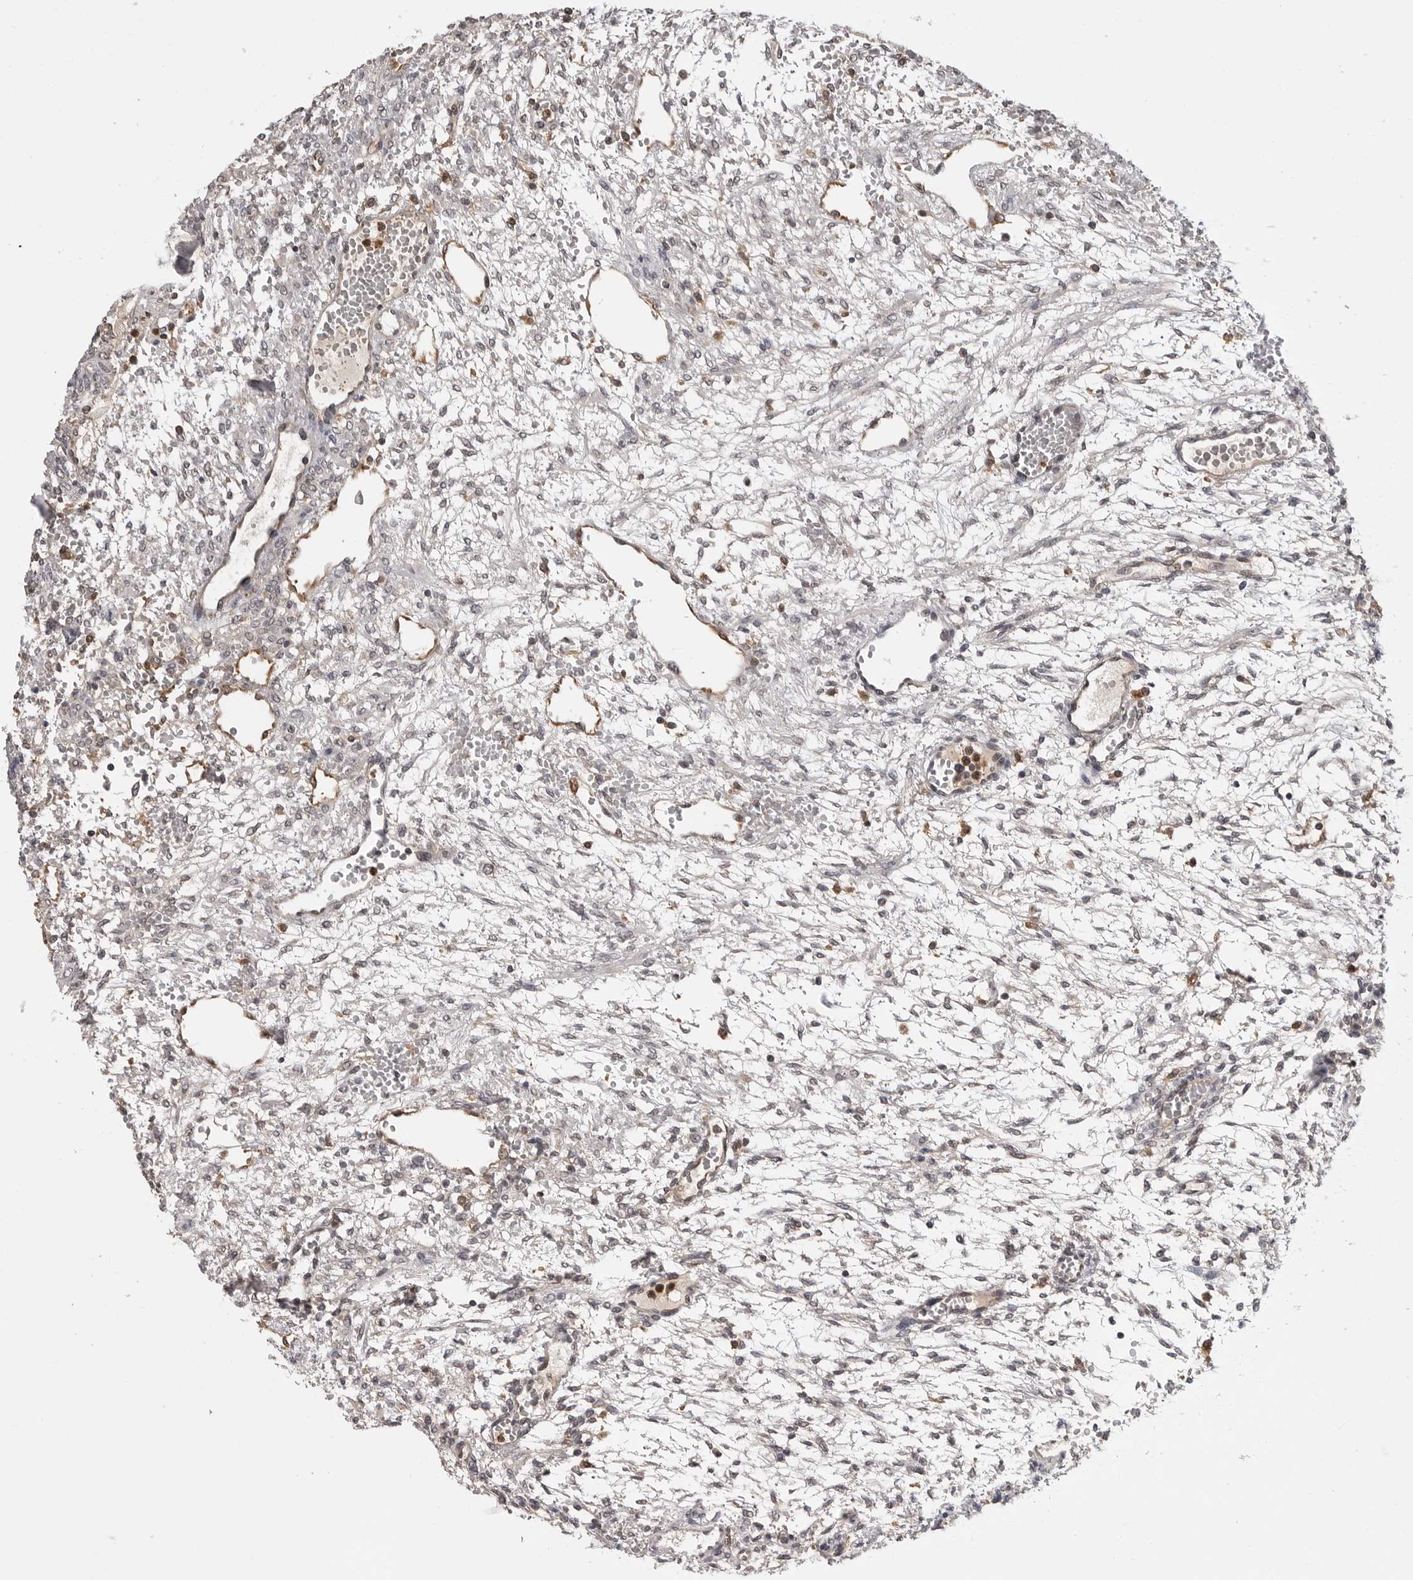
{"staining": {"intensity": "weak", "quantity": "<25%", "location": "cytoplasmic/membranous"}, "tissue": "ovary", "cell_type": "Ovarian stroma cells", "image_type": "normal", "snomed": [{"axis": "morphology", "description": "Normal tissue, NOS"}, {"axis": "topography", "description": "Ovary"}], "caption": "An immunohistochemistry photomicrograph of normal ovary is shown. There is no staining in ovarian stroma cells of ovary. The staining was performed using DAB (3,3'-diaminobenzidine) to visualize the protein expression in brown, while the nuclei were stained in blue with hematoxylin (Magnification: 20x).", "gene": "TRMT13", "patient": {"sex": "female", "age": 34}}